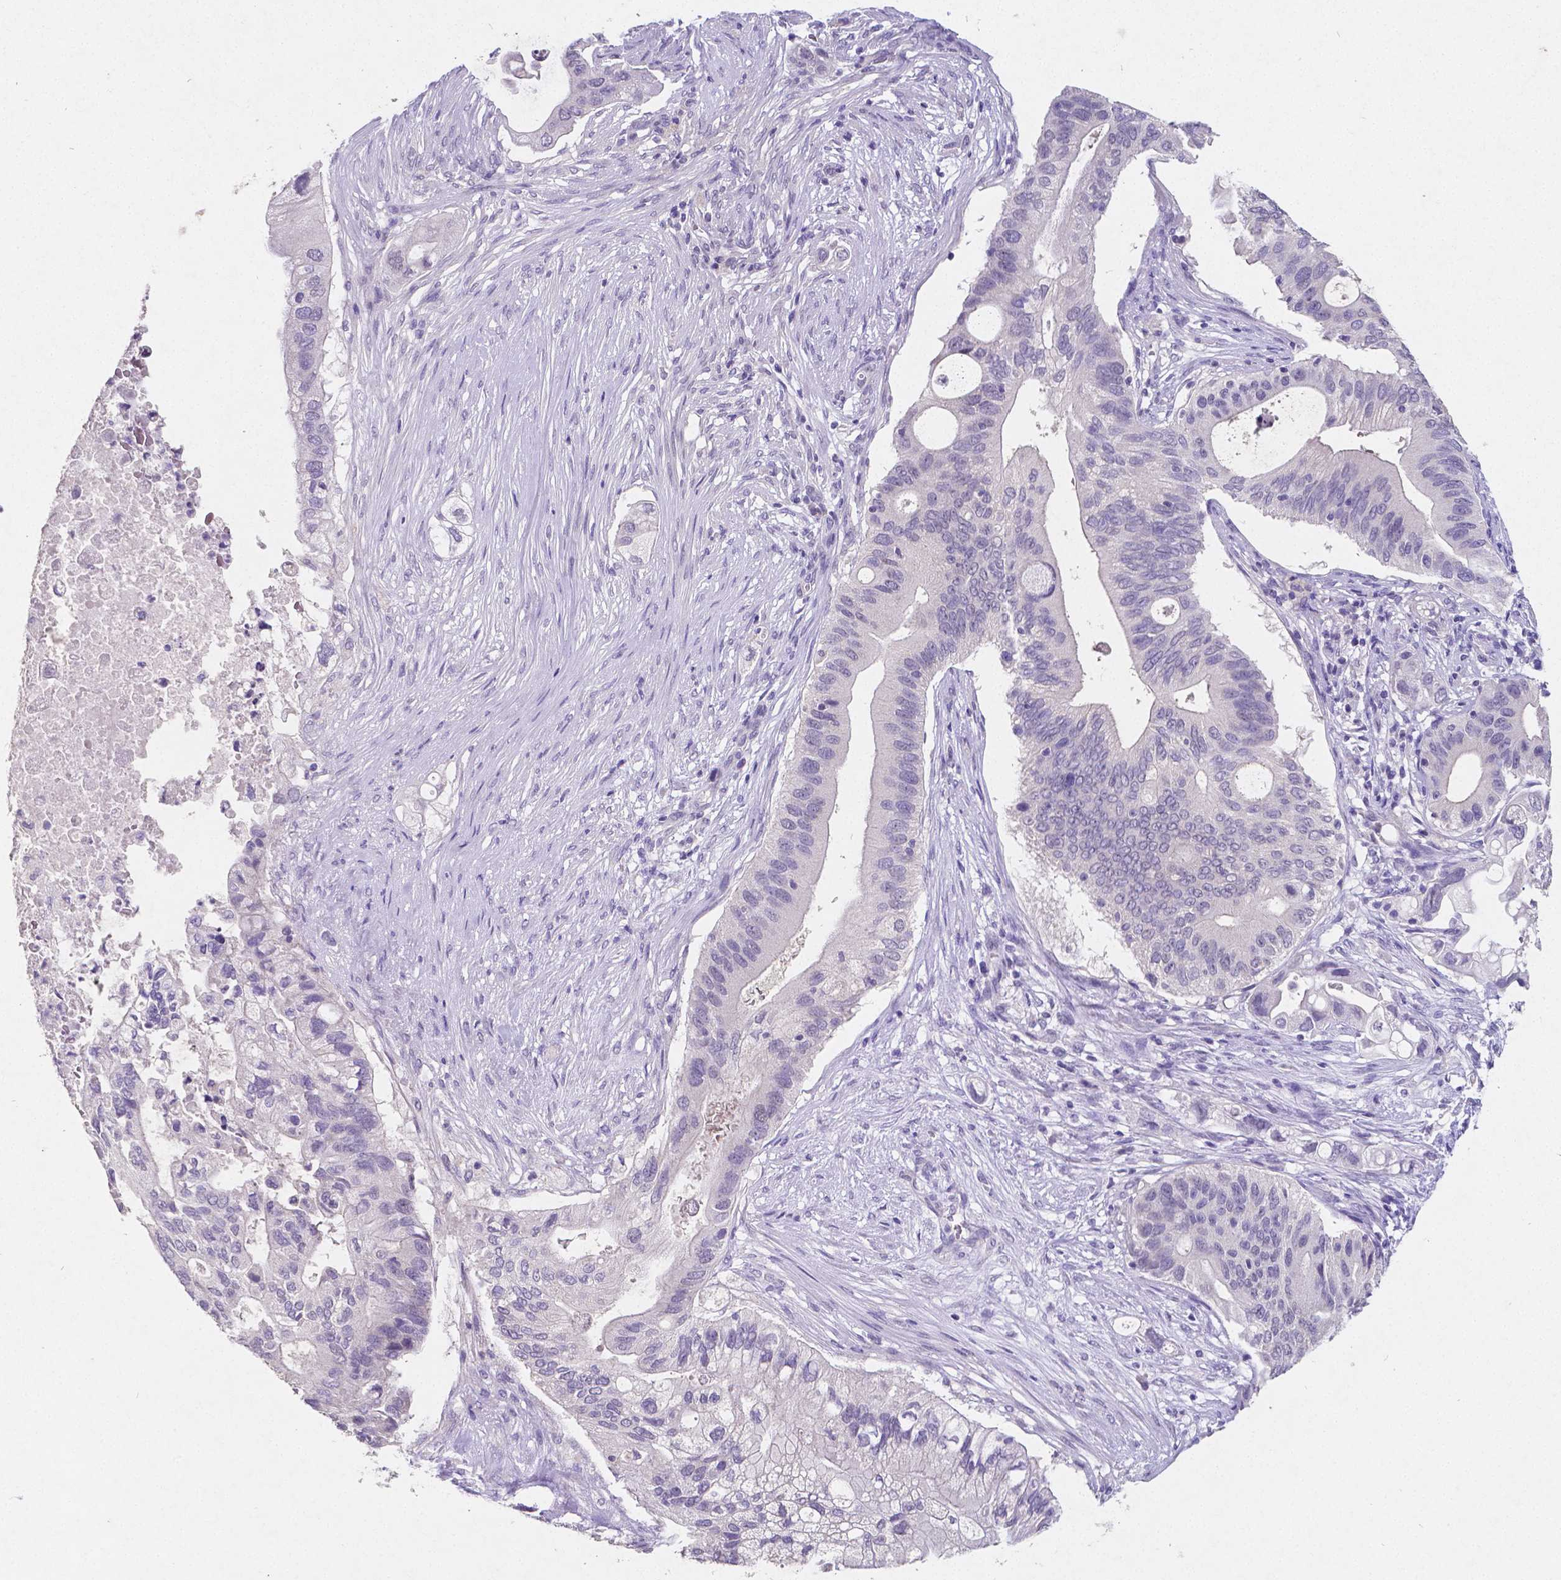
{"staining": {"intensity": "negative", "quantity": "none", "location": "none"}, "tissue": "pancreatic cancer", "cell_type": "Tumor cells", "image_type": "cancer", "snomed": [{"axis": "morphology", "description": "Adenocarcinoma, NOS"}, {"axis": "topography", "description": "Pancreas"}], "caption": "This is a micrograph of immunohistochemistry staining of adenocarcinoma (pancreatic), which shows no staining in tumor cells.", "gene": "SATB2", "patient": {"sex": "female", "age": 72}}